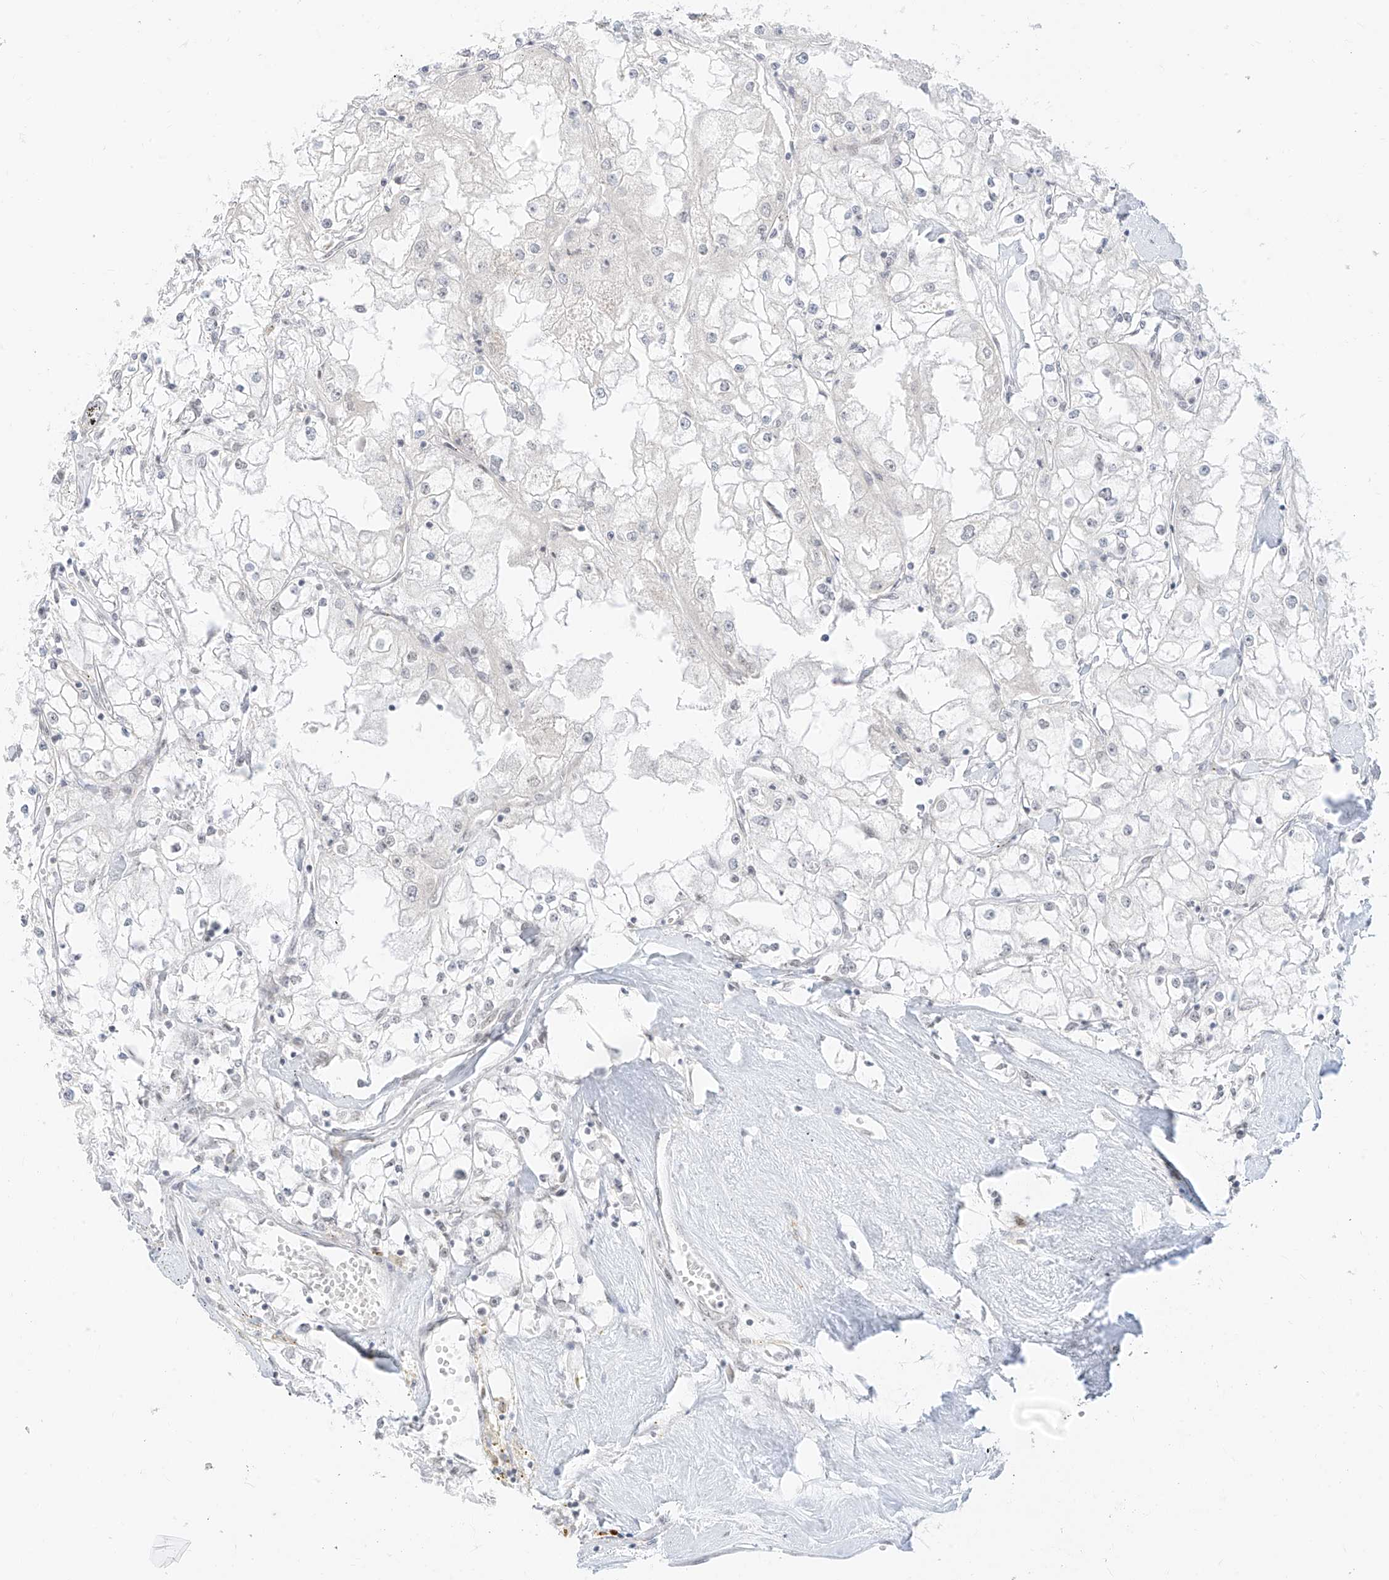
{"staining": {"intensity": "negative", "quantity": "none", "location": "none"}, "tissue": "renal cancer", "cell_type": "Tumor cells", "image_type": "cancer", "snomed": [{"axis": "morphology", "description": "Adenocarcinoma, NOS"}, {"axis": "topography", "description": "Kidney"}], "caption": "Histopathology image shows no significant protein positivity in tumor cells of renal adenocarcinoma.", "gene": "SUPT5H", "patient": {"sex": "male", "age": 56}}